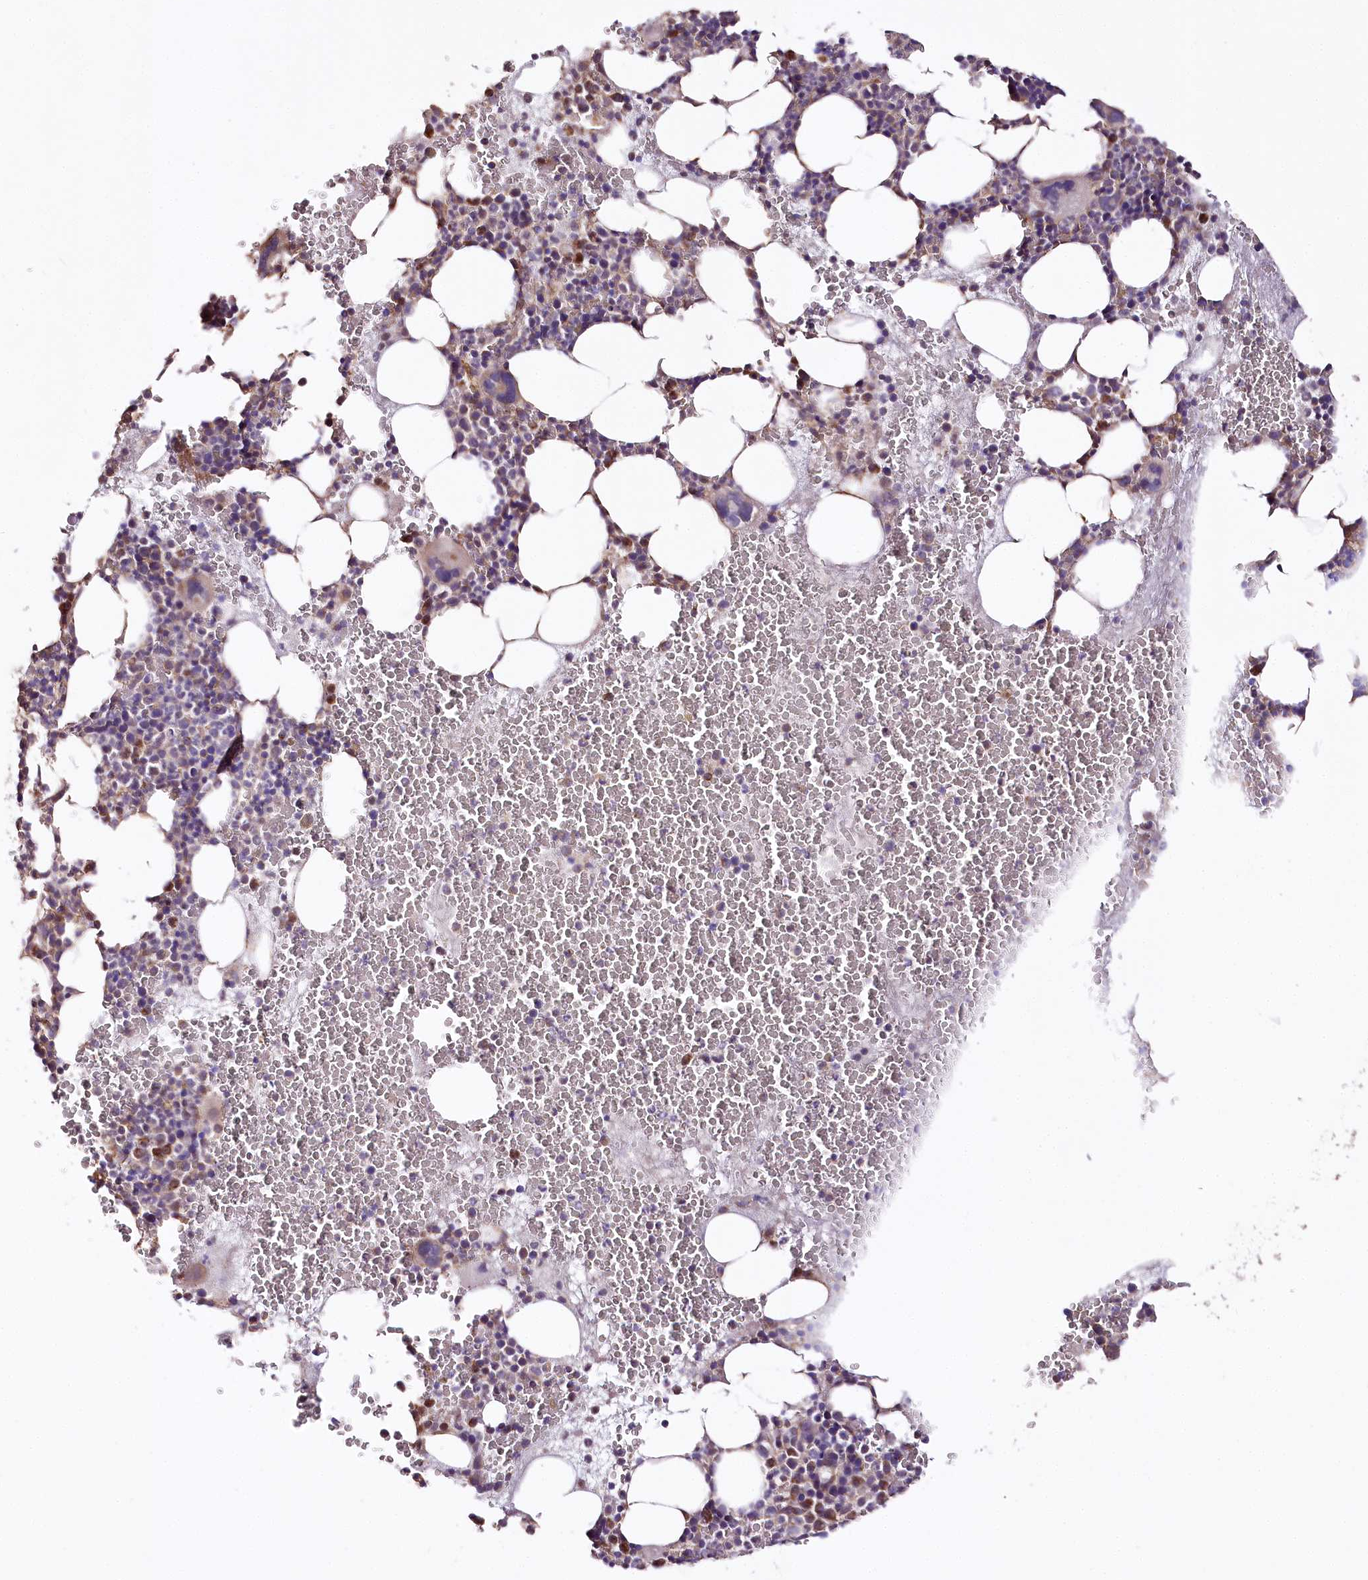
{"staining": {"intensity": "weak", "quantity": "<25%", "location": "cytoplasmic/membranous"}, "tissue": "bone marrow", "cell_type": "Hematopoietic cells", "image_type": "normal", "snomed": [{"axis": "morphology", "description": "Normal tissue, NOS"}, {"axis": "topography", "description": "Bone marrow"}], "caption": "This is a micrograph of immunohistochemistry staining of benign bone marrow, which shows no expression in hematopoietic cells.", "gene": "ZNF226", "patient": {"sex": "male", "age": 36}}